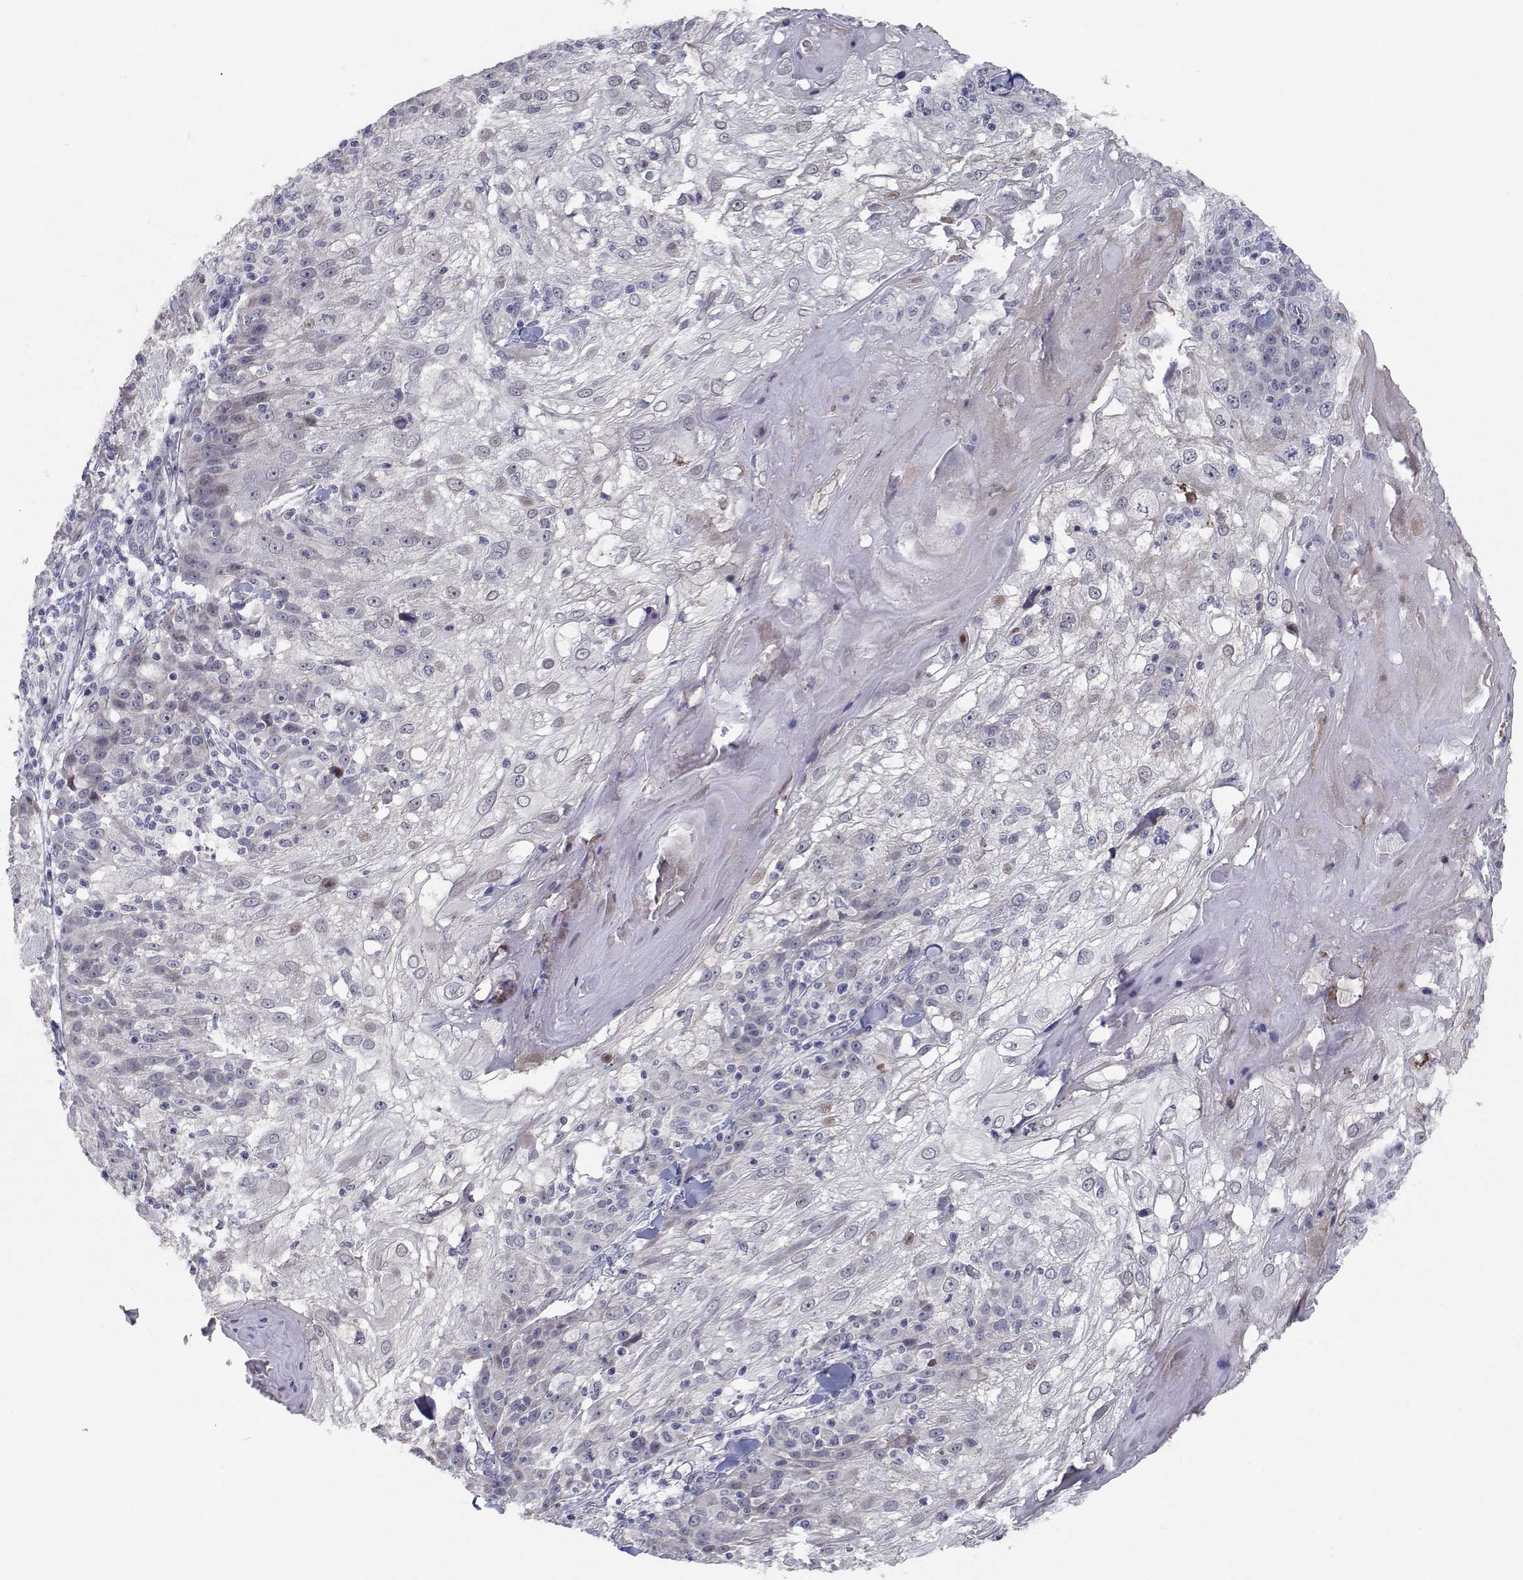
{"staining": {"intensity": "moderate", "quantity": "<25%", "location": "nuclear"}, "tissue": "skin cancer", "cell_type": "Tumor cells", "image_type": "cancer", "snomed": [{"axis": "morphology", "description": "Normal tissue, NOS"}, {"axis": "morphology", "description": "Squamous cell carcinoma, NOS"}, {"axis": "topography", "description": "Skin"}], "caption": "The histopathology image demonstrates a brown stain indicating the presence of a protein in the nuclear of tumor cells in skin cancer. (Brightfield microscopy of DAB IHC at high magnification).", "gene": "RBPJL", "patient": {"sex": "female", "age": 83}}